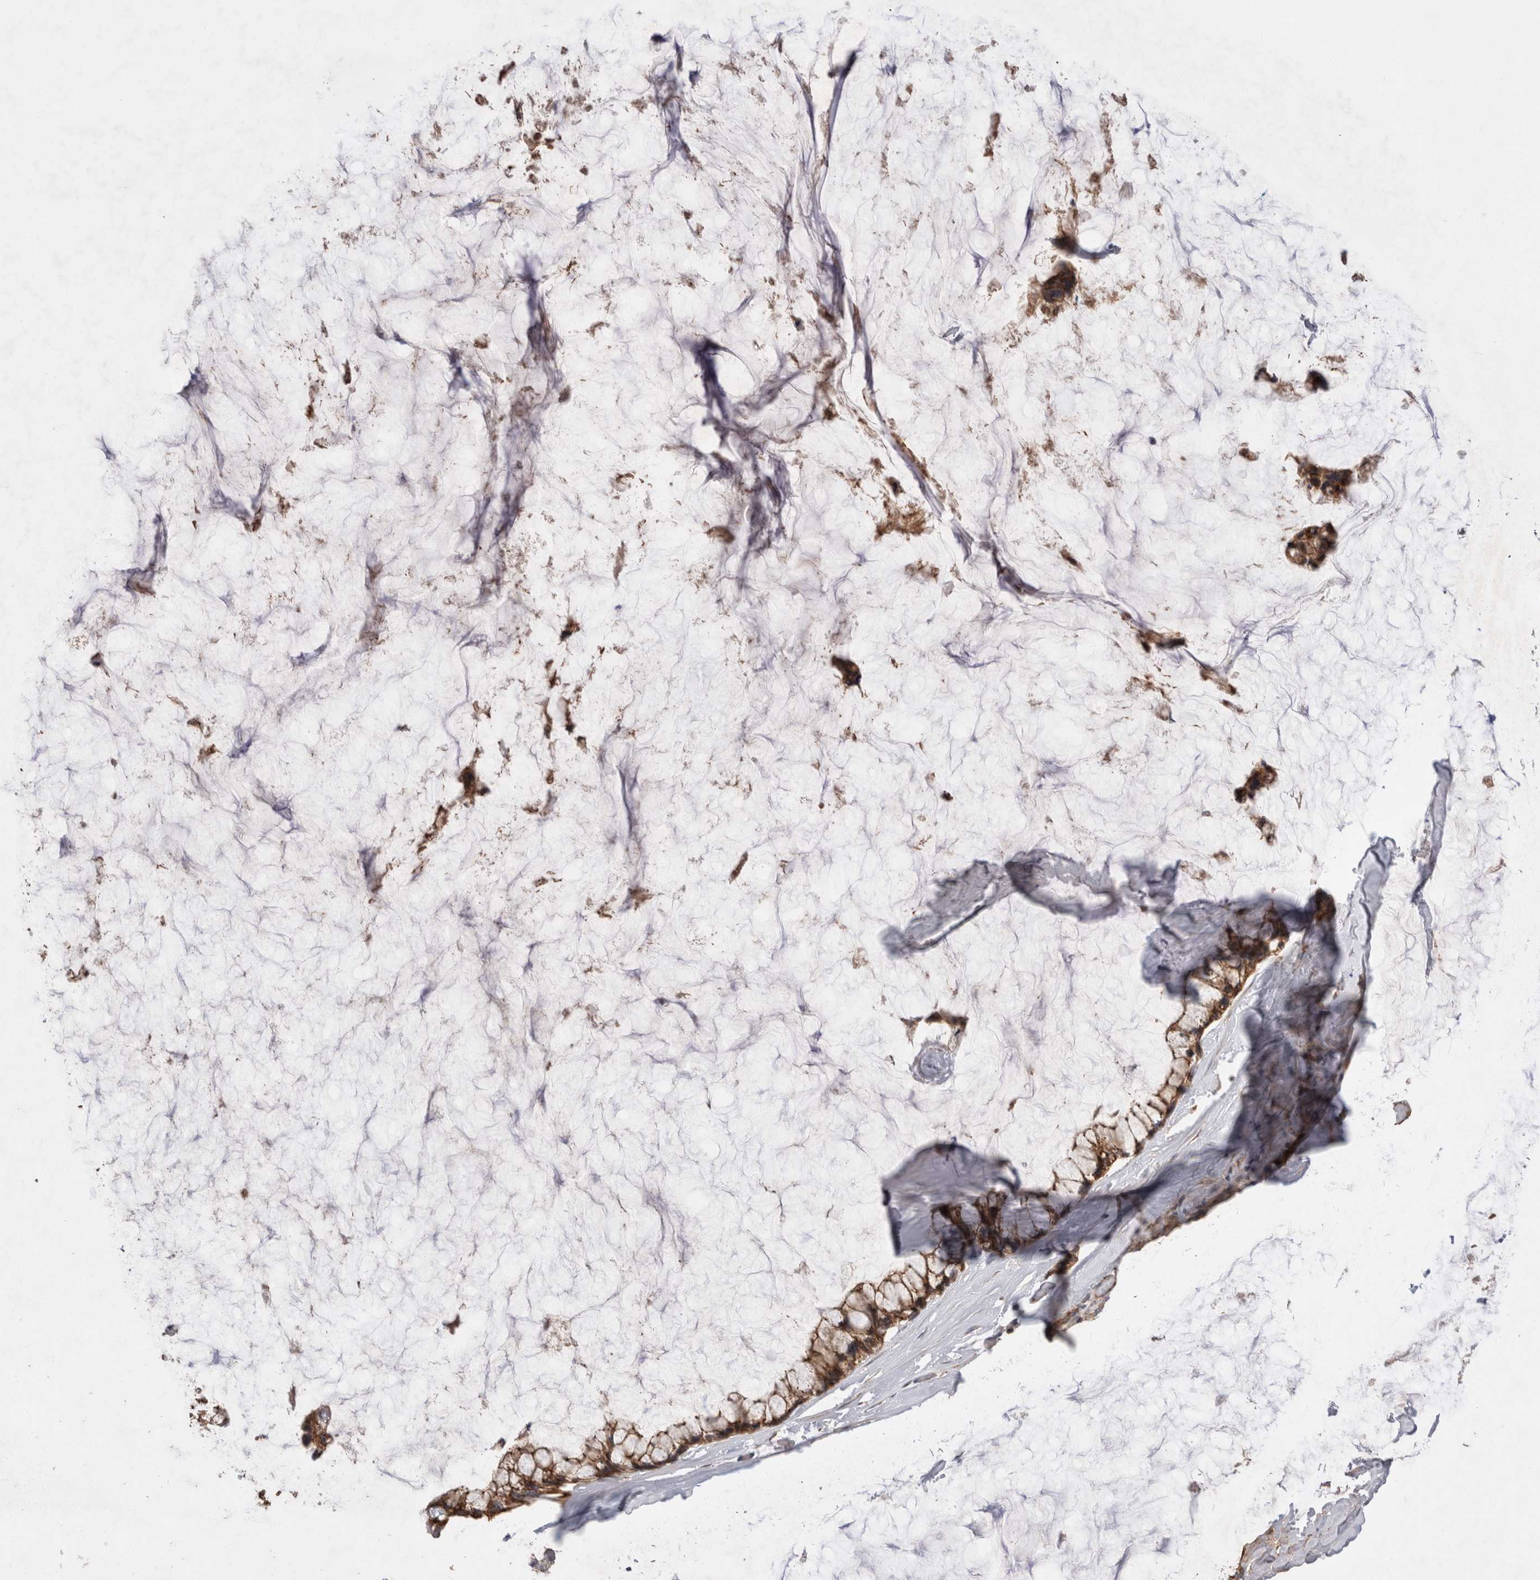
{"staining": {"intensity": "strong", "quantity": ">75%", "location": "cytoplasmic/membranous"}, "tissue": "ovarian cancer", "cell_type": "Tumor cells", "image_type": "cancer", "snomed": [{"axis": "morphology", "description": "Cystadenocarcinoma, mucinous, NOS"}, {"axis": "topography", "description": "Ovary"}], "caption": "High-magnification brightfield microscopy of ovarian cancer stained with DAB (brown) and counterstained with hematoxylin (blue). tumor cells exhibit strong cytoplasmic/membranous expression is identified in approximately>75% of cells.", "gene": "DARS2", "patient": {"sex": "female", "age": 39}}